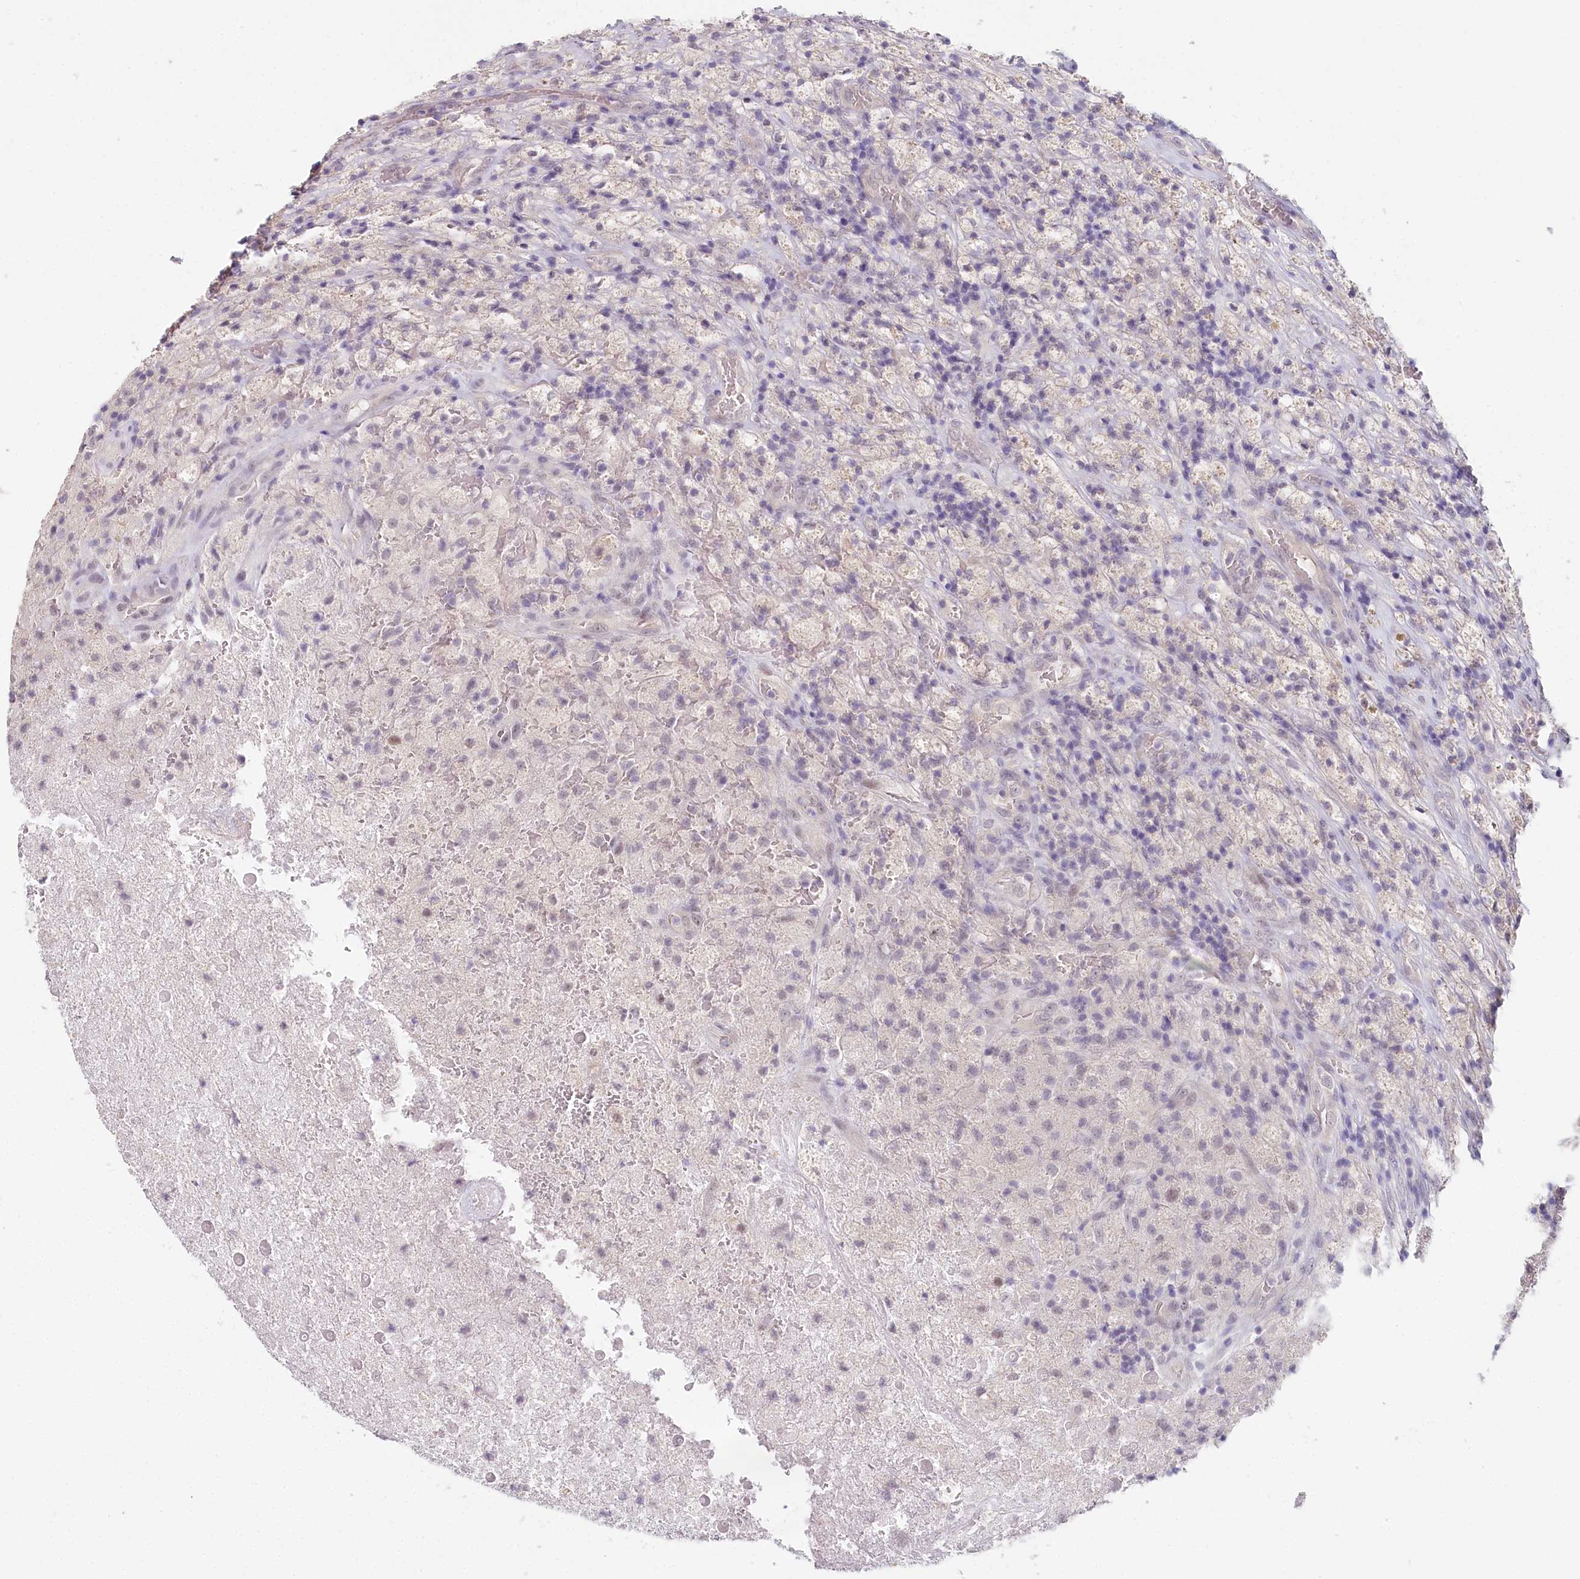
{"staining": {"intensity": "negative", "quantity": "none", "location": "none"}, "tissue": "glioma", "cell_type": "Tumor cells", "image_type": "cancer", "snomed": [{"axis": "morphology", "description": "Glioma, malignant, High grade"}, {"axis": "topography", "description": "Brain"}], "caption": "Immunohistochemistry (IHC) of glioma displays no positivity in tumor cells. Brightfield microscopy of IHC stained with DAB (3,3'-diaminobenzidine) (brown) and hematoxylin (blue), captured at high magnification.", "gene": "AMTN", "patient": {"sex": "male", "age": 69}}